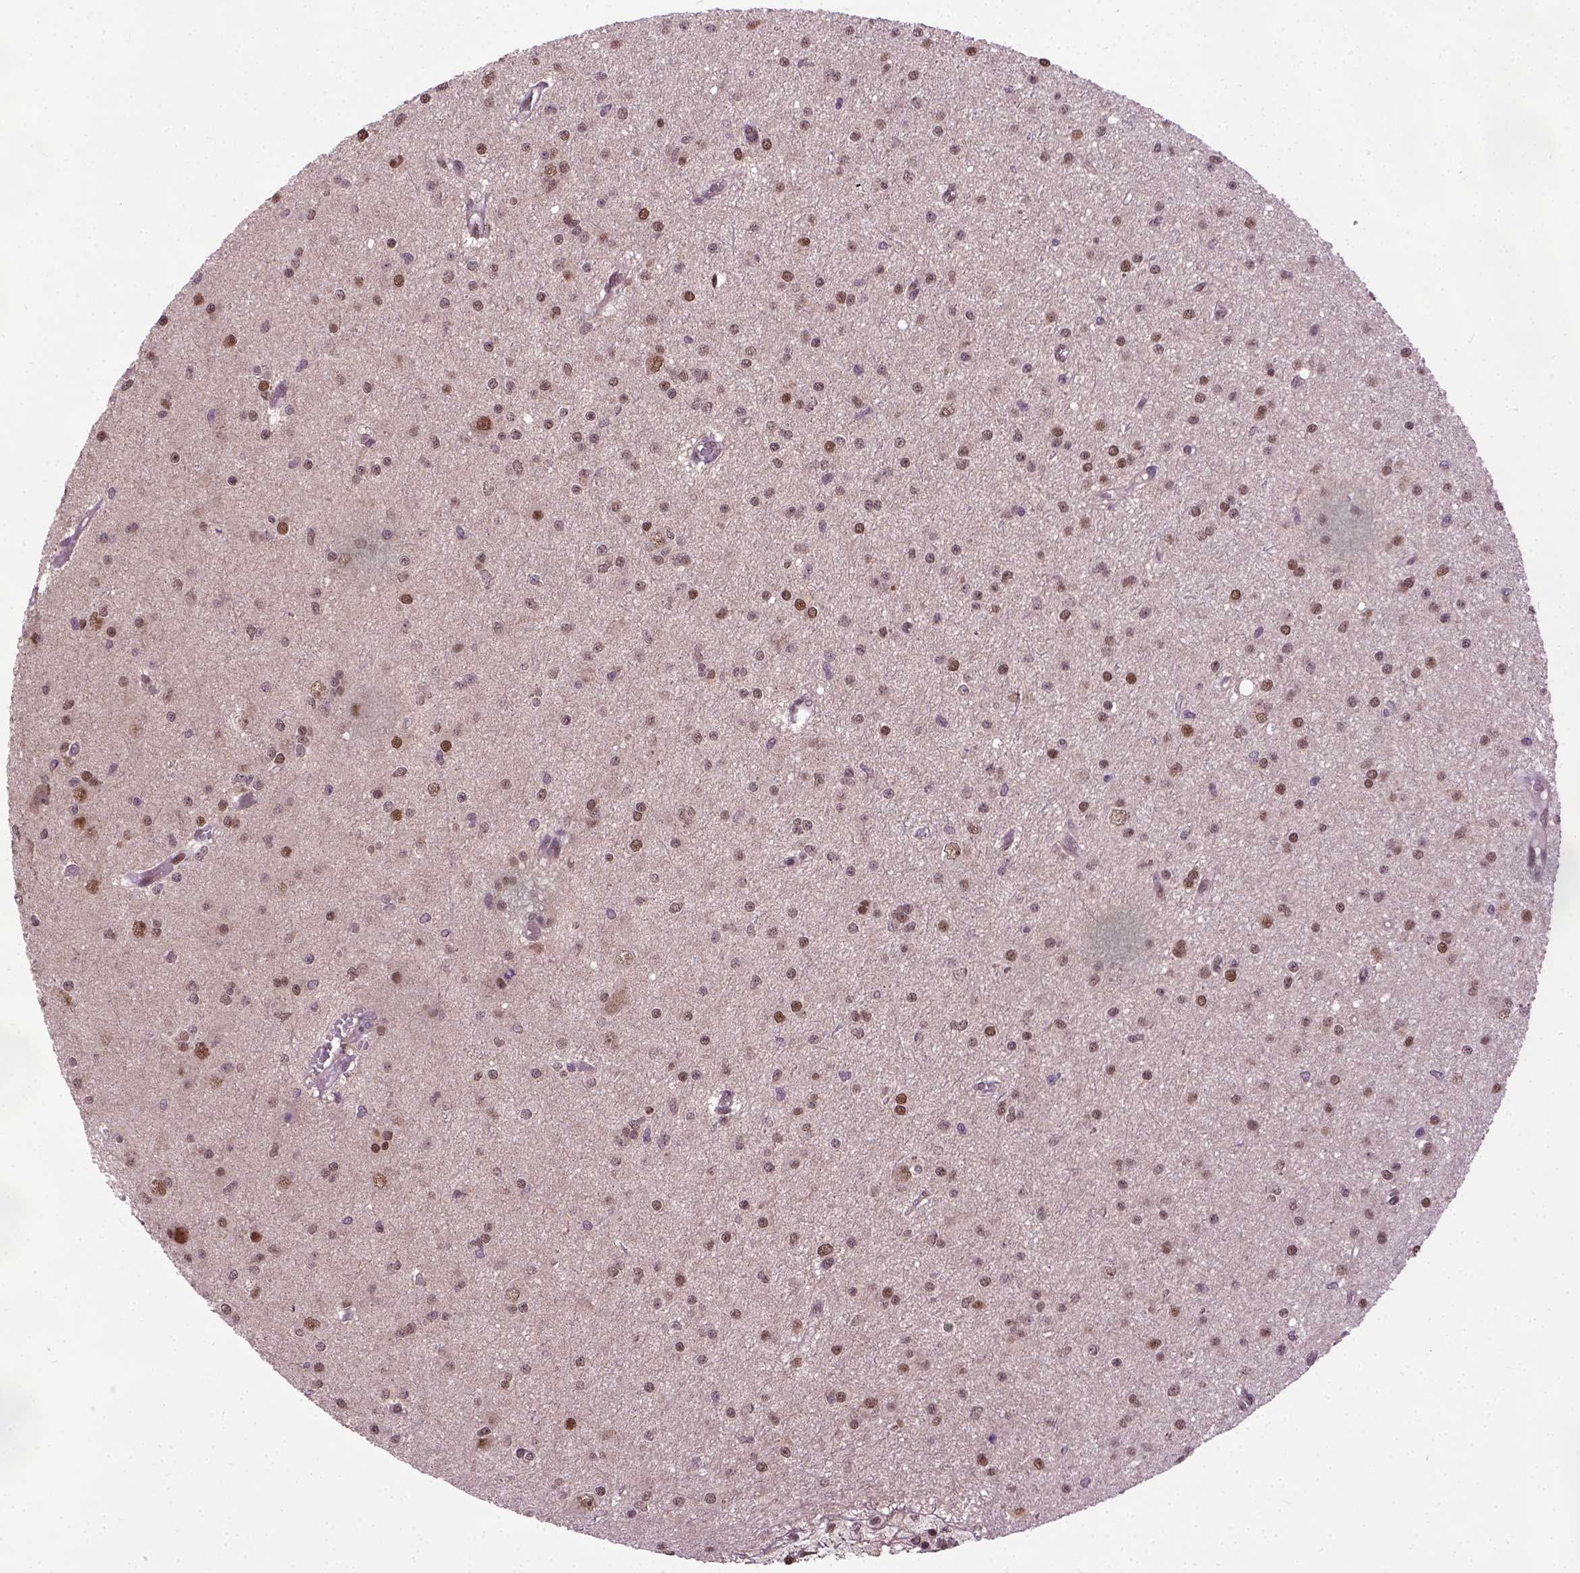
{"staining": {"intensity": "moderate", "quantity": ">75%", "location": "nuclear"}, "tissue": "glioma", "cell_type": "Tumor cells", "image_type": "cancer", "snomed": [{"axis": "morphology", "description": "Glioma, malignant, Low grade"}, {"axis": "topography", "description": "Brain"}], "caption": "Malignant glioma (low-grade) stained with a protein marker demonstrates moderate staining in tumor cells.", "gene": "UBA3", "patient": {"sex": "male", "age": 27}}